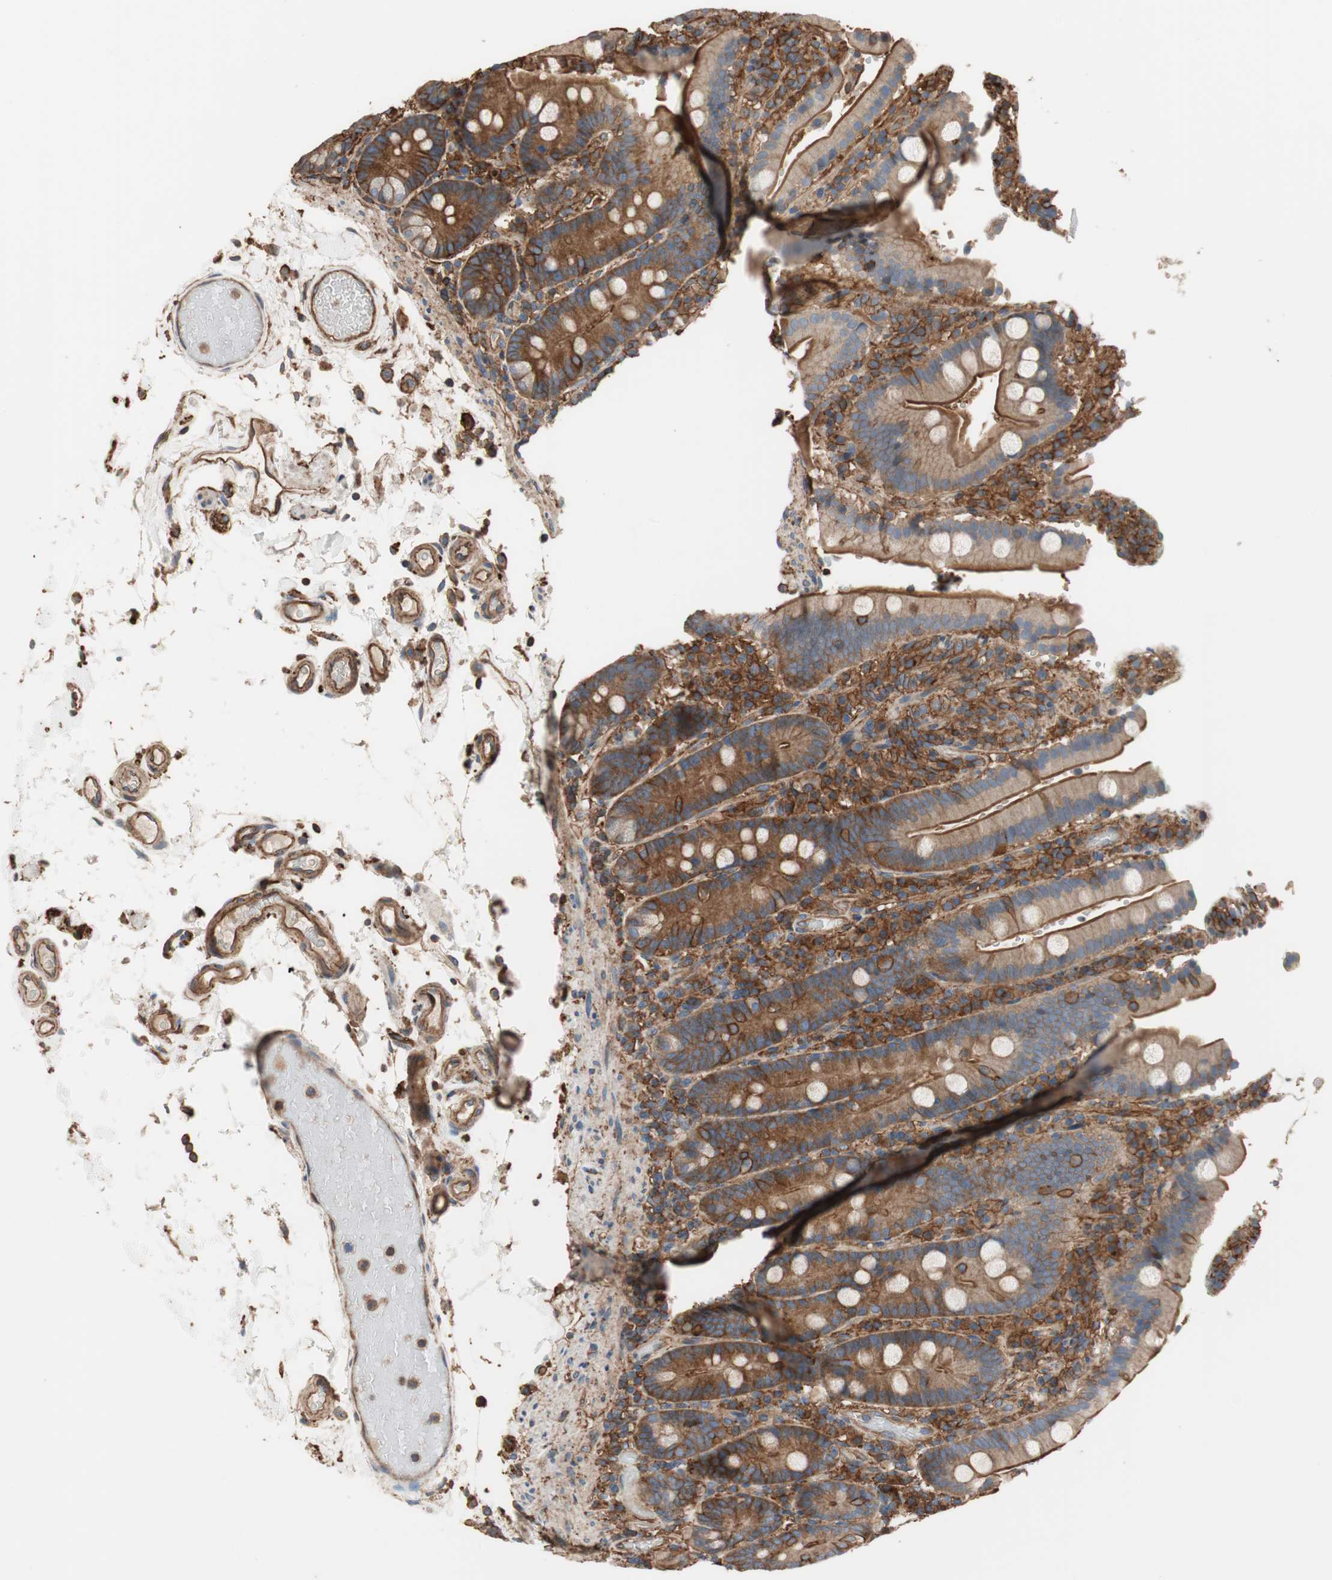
{"staining": {"intensity": "strong", "quantity": ">75%", "location": "cytoplasmic/membranous"}, "tissue": "duodenum", "cell_type": "Glandular cells", "image_type": "normal", "snomed": [{"axis": "morphology", "description": "Normal tissue, NOS"}, {"axis": "topography", "description": "Small intestine, NOS"}], "caption": "This photomicrograph displays immunohistochemistry staining of normal duodenum, with high strong cytoplasmic/membranous expression in approximately >75% of glandular cells.", "gene": "IL1RL1", "patient": {"sex": "female", "age": 71}}